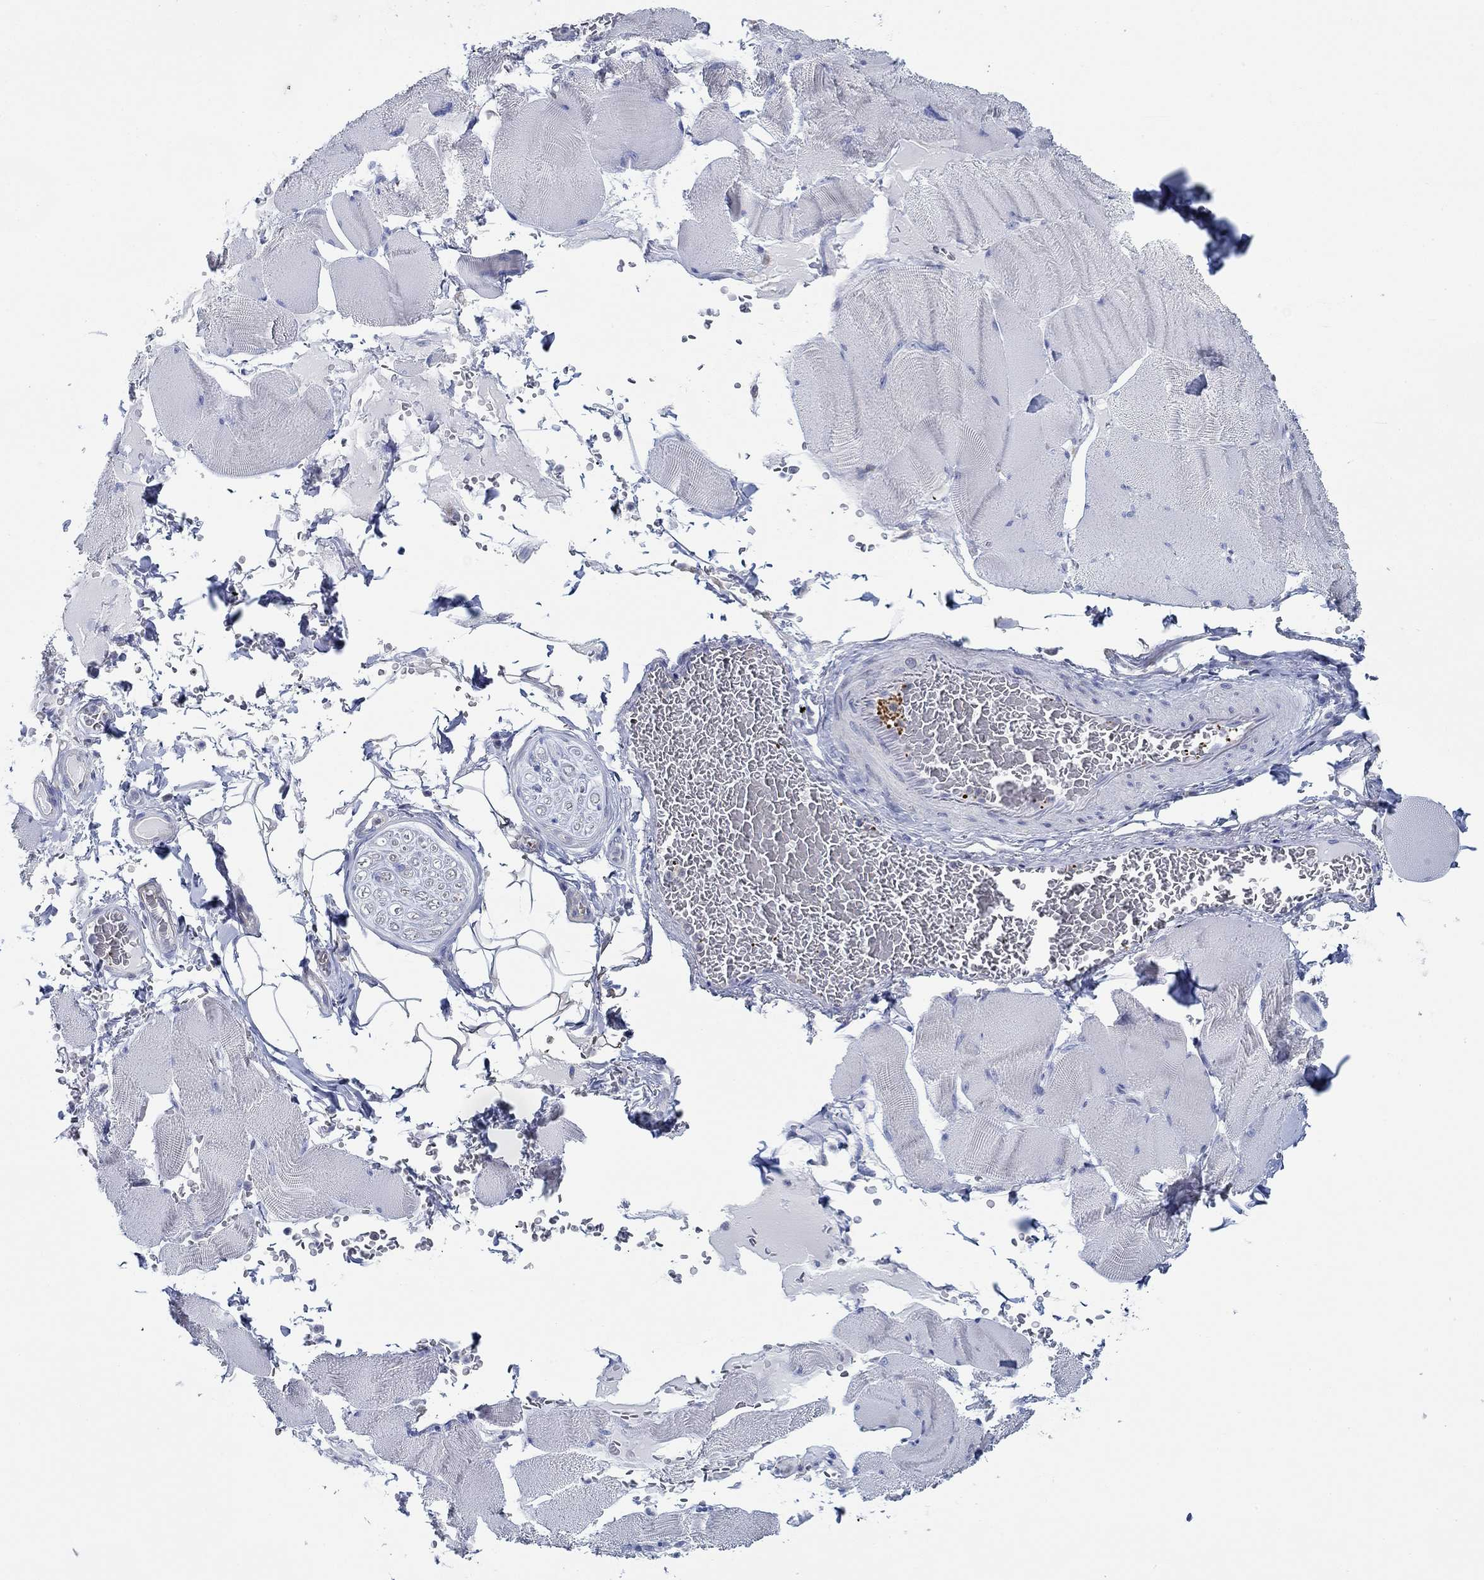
{"staining": {"intensity": "negative", "quantity": "none", "location": "none"}, "tissue": "skeletal muscle", "cell_type": "Myocytes", "image_type": "normal", "snomed": [{"axis": "morphology", "description": "Normal tissue, NOS"}, {"axis": "topography", "description": "Skeletal muscle"}], "caption": "This is an immunohistochemistry photomicrograph of normal skeletal muscle. There is no expression in myocytes.", "gene": "SLC27A3", "patient": {"sex": "male", "age": 56}}